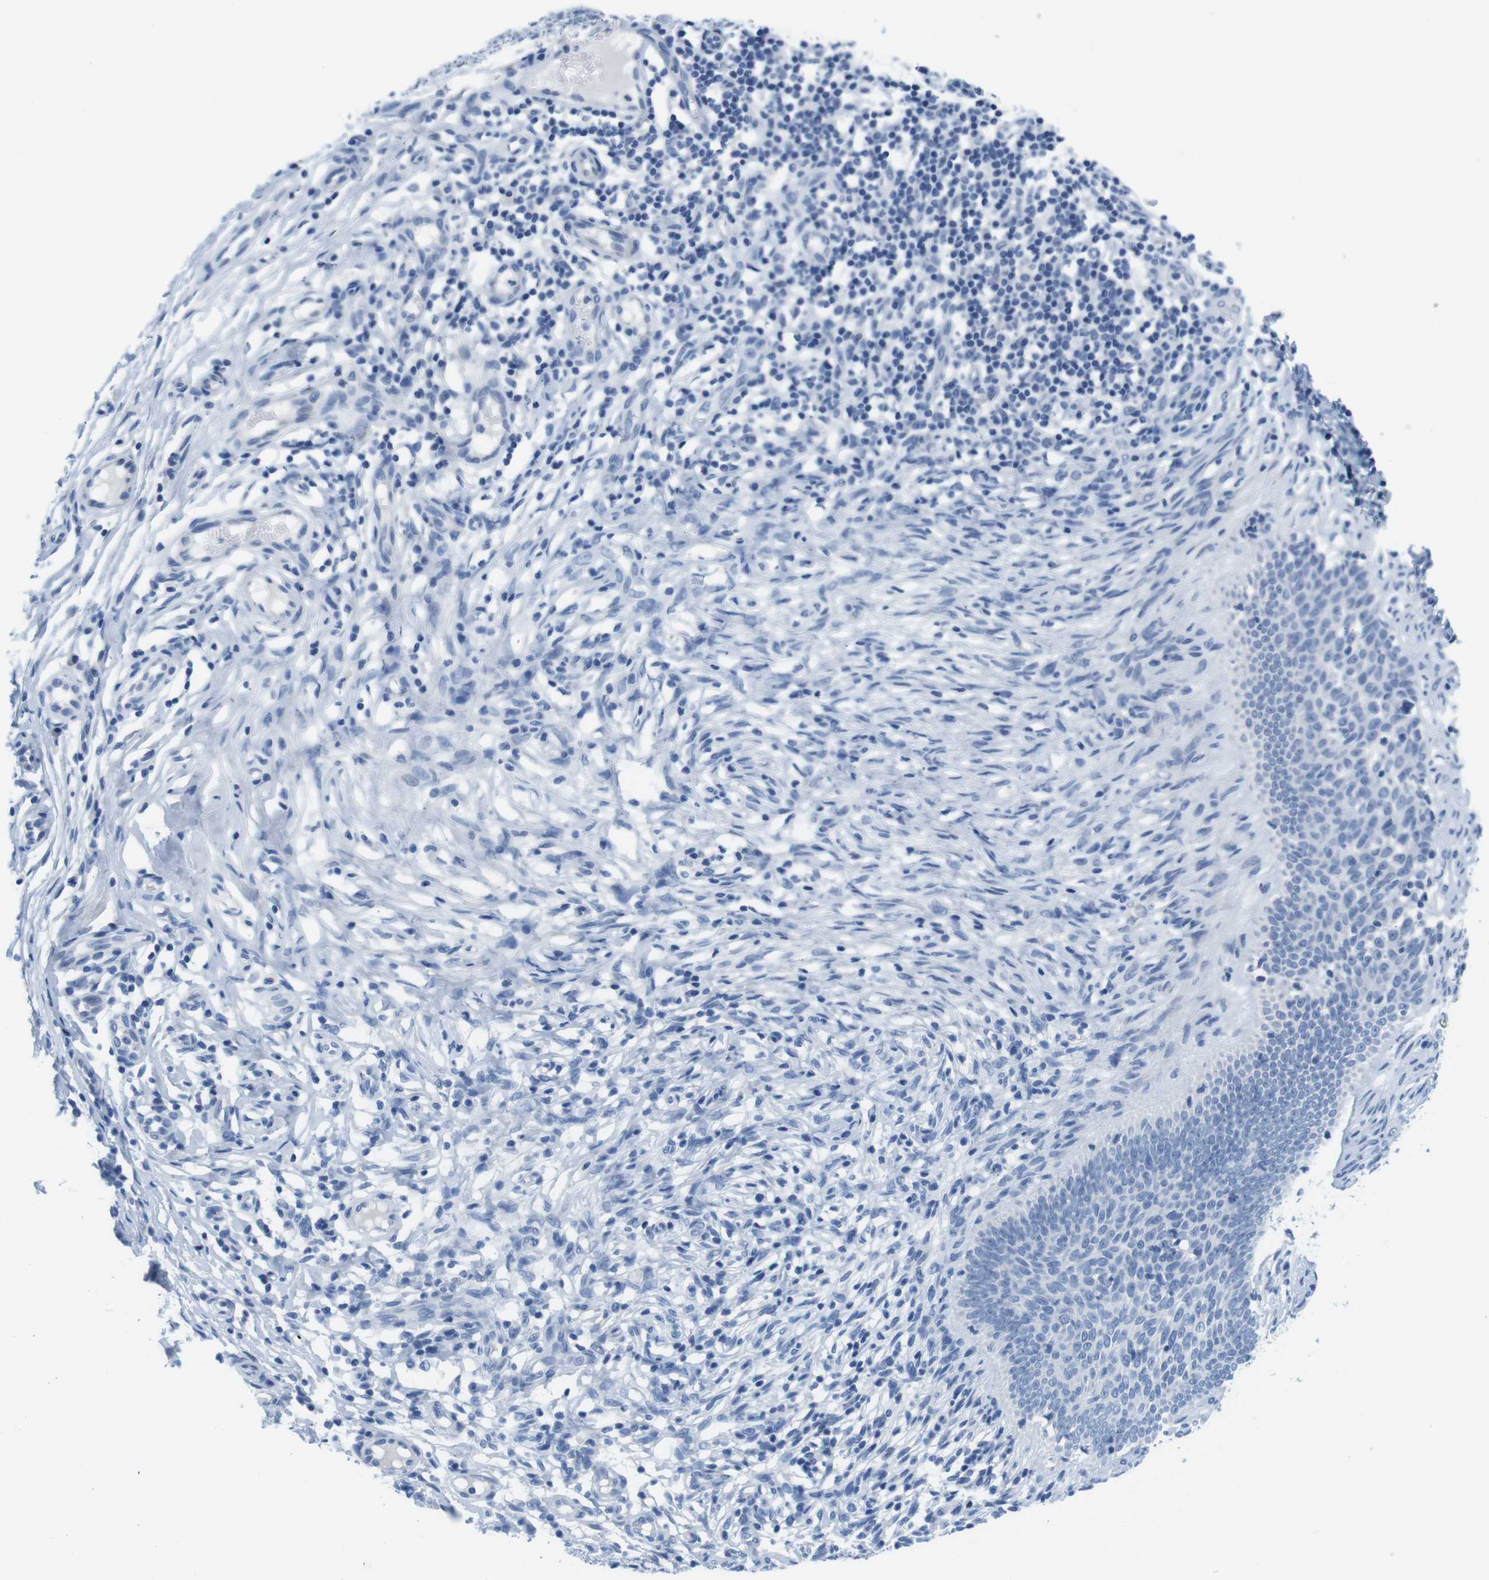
{"staining": {"intensity": "negative", "quantity": "none", "location": "none"}, "tissue": "skin cancer", "cell_type": "Tumor cells", "image_type": "cancer", "snomed": [{"axis": "morphology", "description": "Normal tissue, NOS"}, {"axis": "morphology", "description": "Basal cell carcinoma"}, {"axis": "topography", "description": "Skin"}], "caption": "The IHC image has no significant positivity in tumor cells of skin basal cell carcinoma tissue.", "gene": "MAP6", "patient": {"sex": "male", "age": 87}}